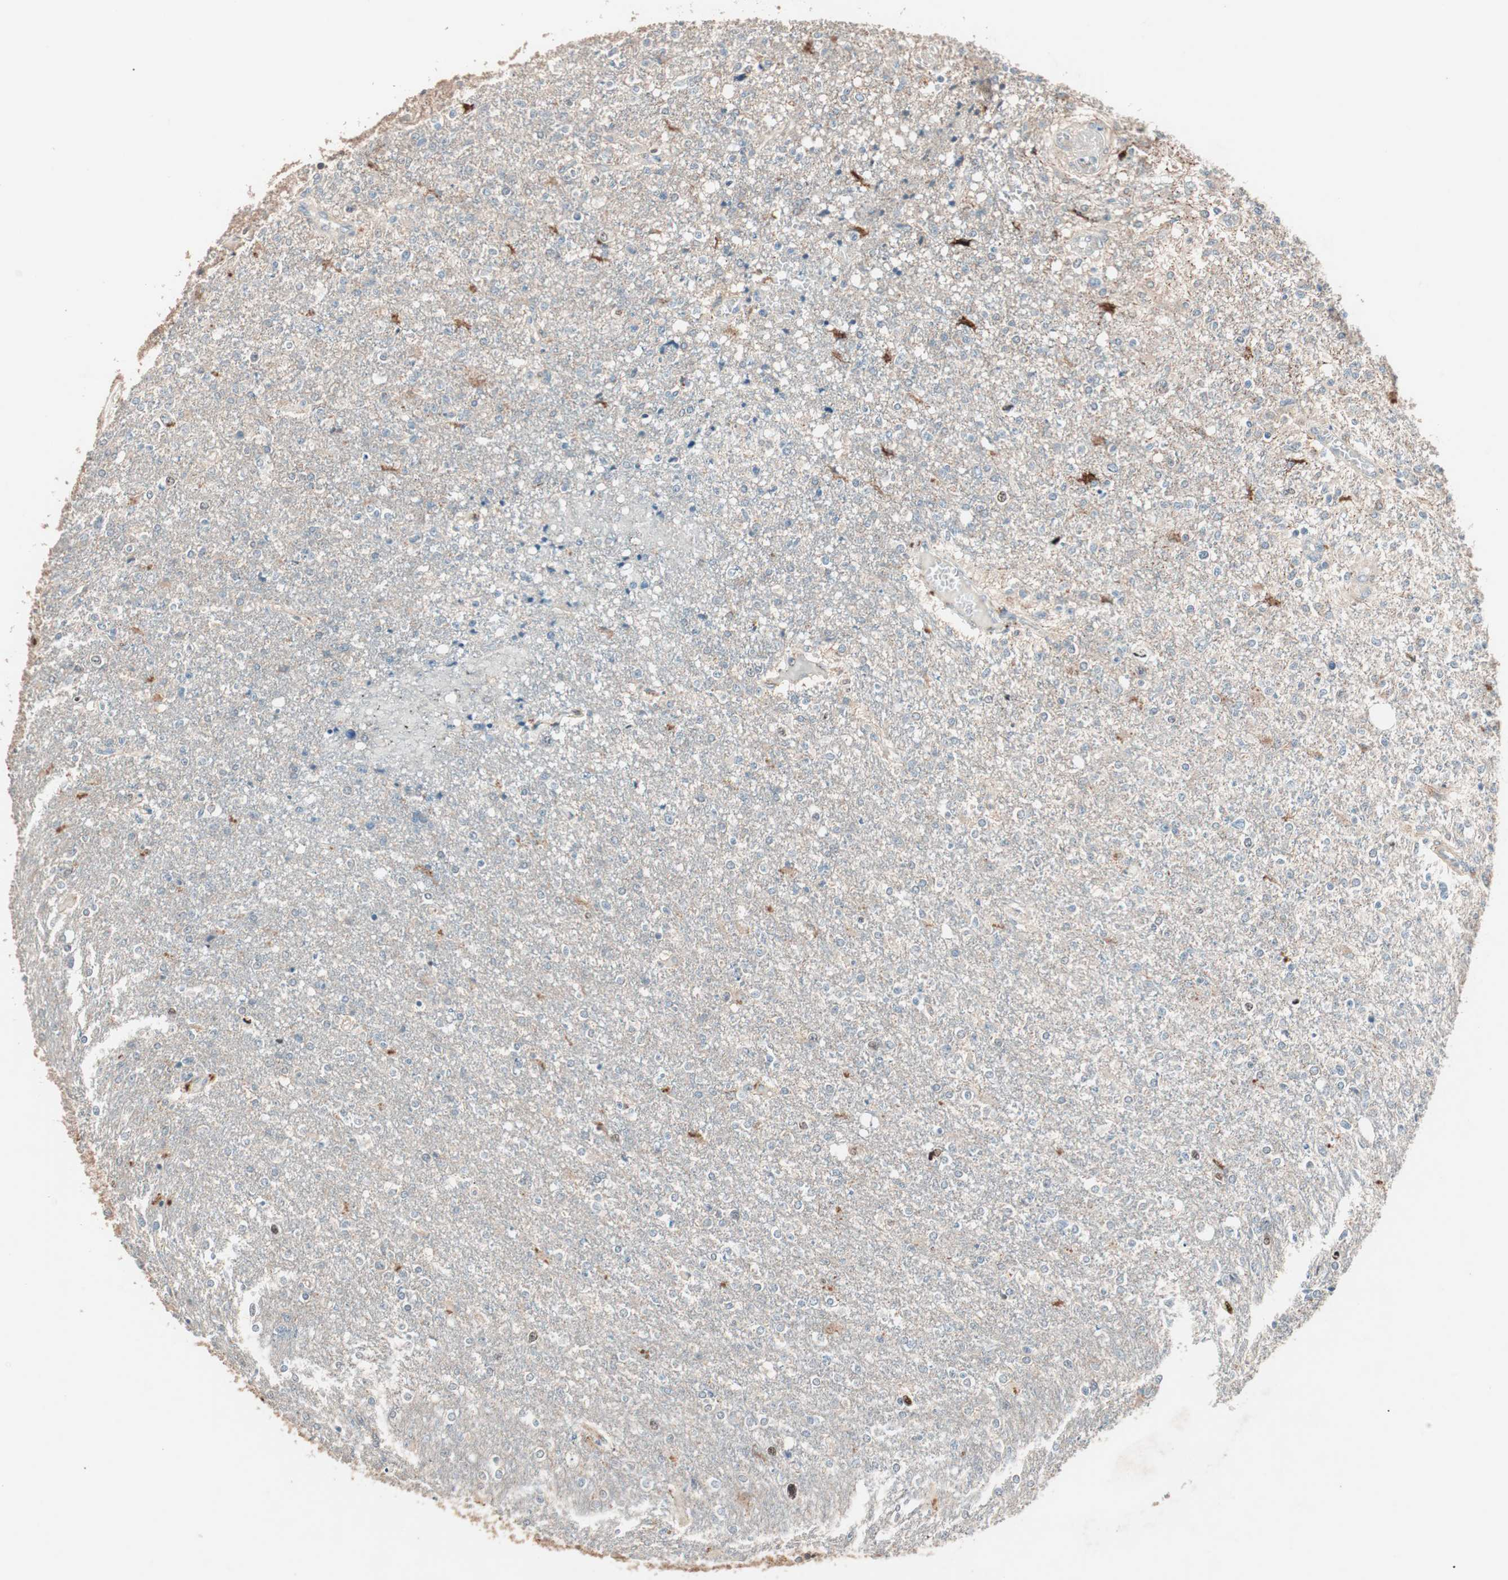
{"staining": {"intensity": "weak", "quantity": "25%-75%", "location": "cytoplasmic/membranous"}, "tissue": "glioma", "cell_type": "Tumor cells", "image_type": "cancer", "snomed": [{"axis": "morphology", "description": "Glioma, malignant, High grade"}, {"axis": "topography", "description": "Cerebral cortex"}], "caption": "This is a micrograph of immunohistochemistry staining of glioma, which shows weak positivity in the cytoplasmic/membranous of tumor cells.", "gene": "NFRKB", "patient": {"sex": "male", "age": 76}}